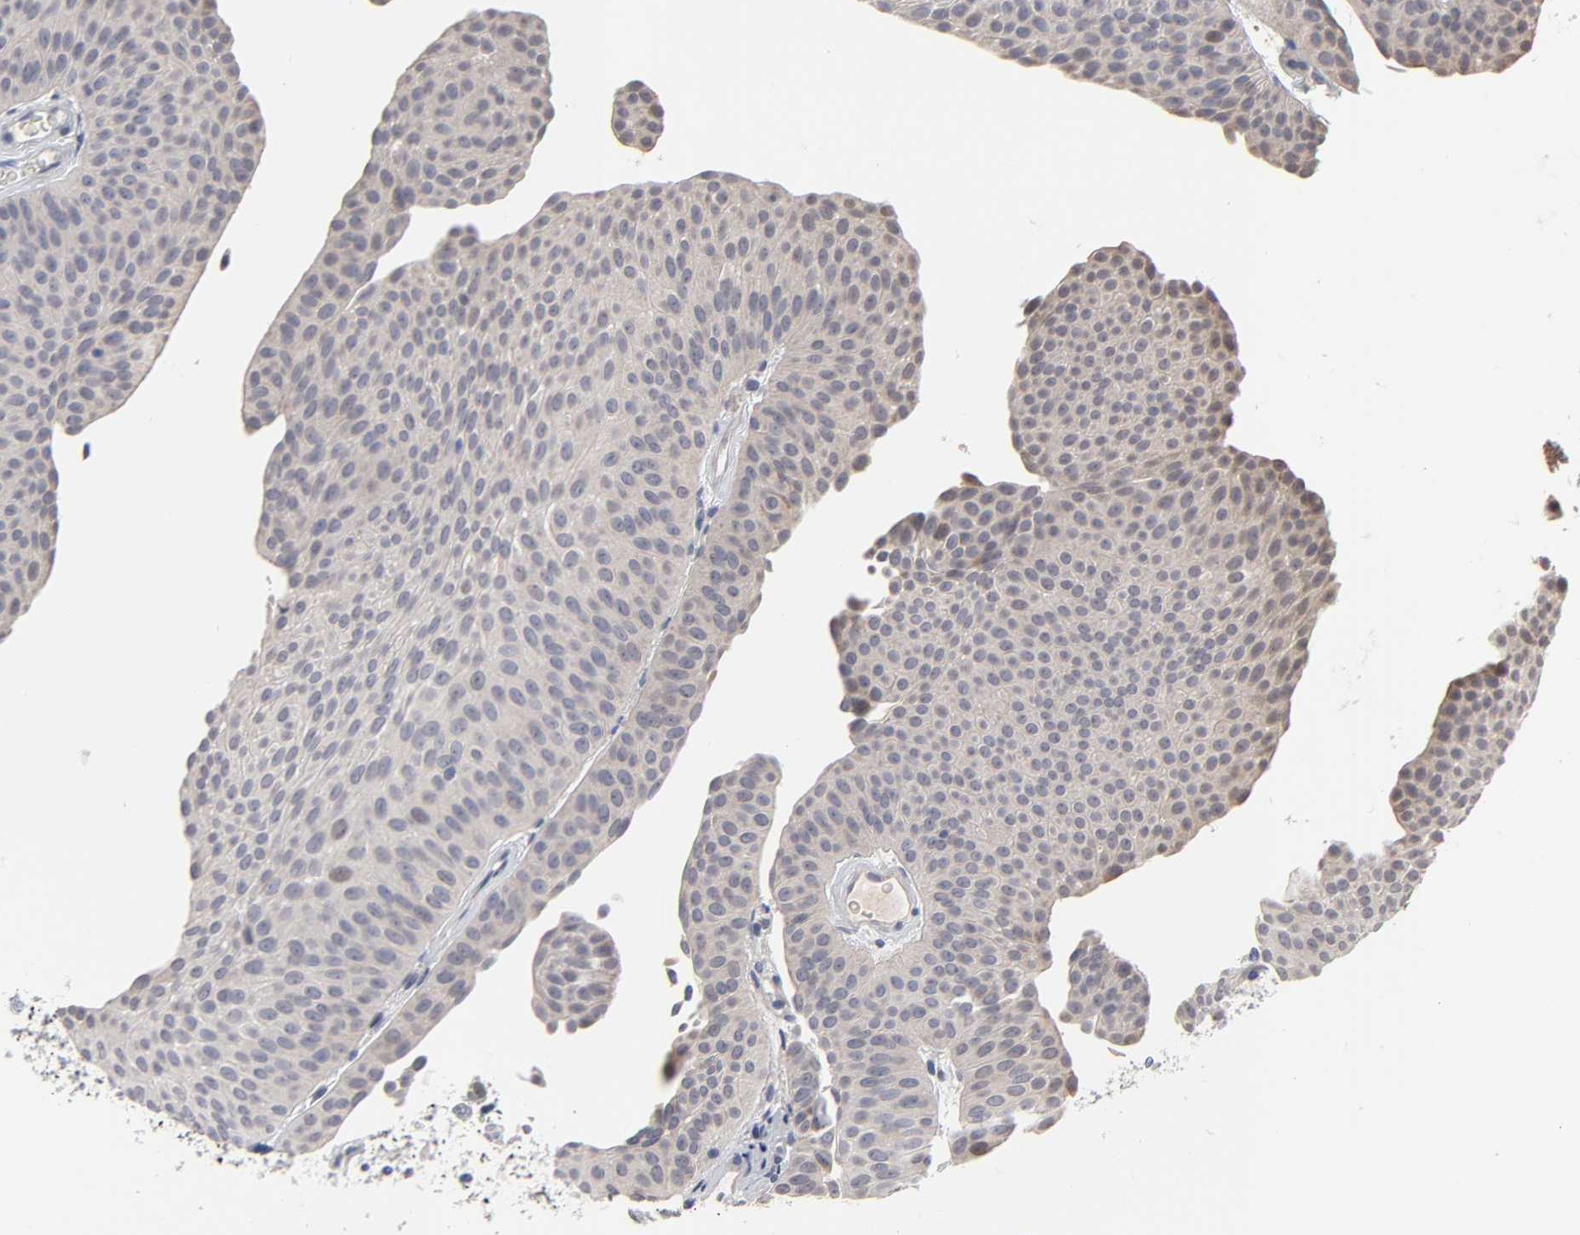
{"staining": {"intensity": "weak", "quantity": "25%-75%", "location": "cytoplasmic/membranous,nuclear"}, "tissue": "urothelial cancer", "cell_type": "Tumor cells", "image_type": "cancer", "snomed": [{"axis": "morphology", "description": "Urothelial carcinoma, Low grade"}, {"axis": "topography", "description": "Urinary bladder"}], "caption": "Urothelial cancer tissue reveals weak cytoplasmic/membranous and nuclear positivity in about 25%-75% of tumor cells", "gene": "HNF4A", "patient": {"sex": "female", "age": 60}}